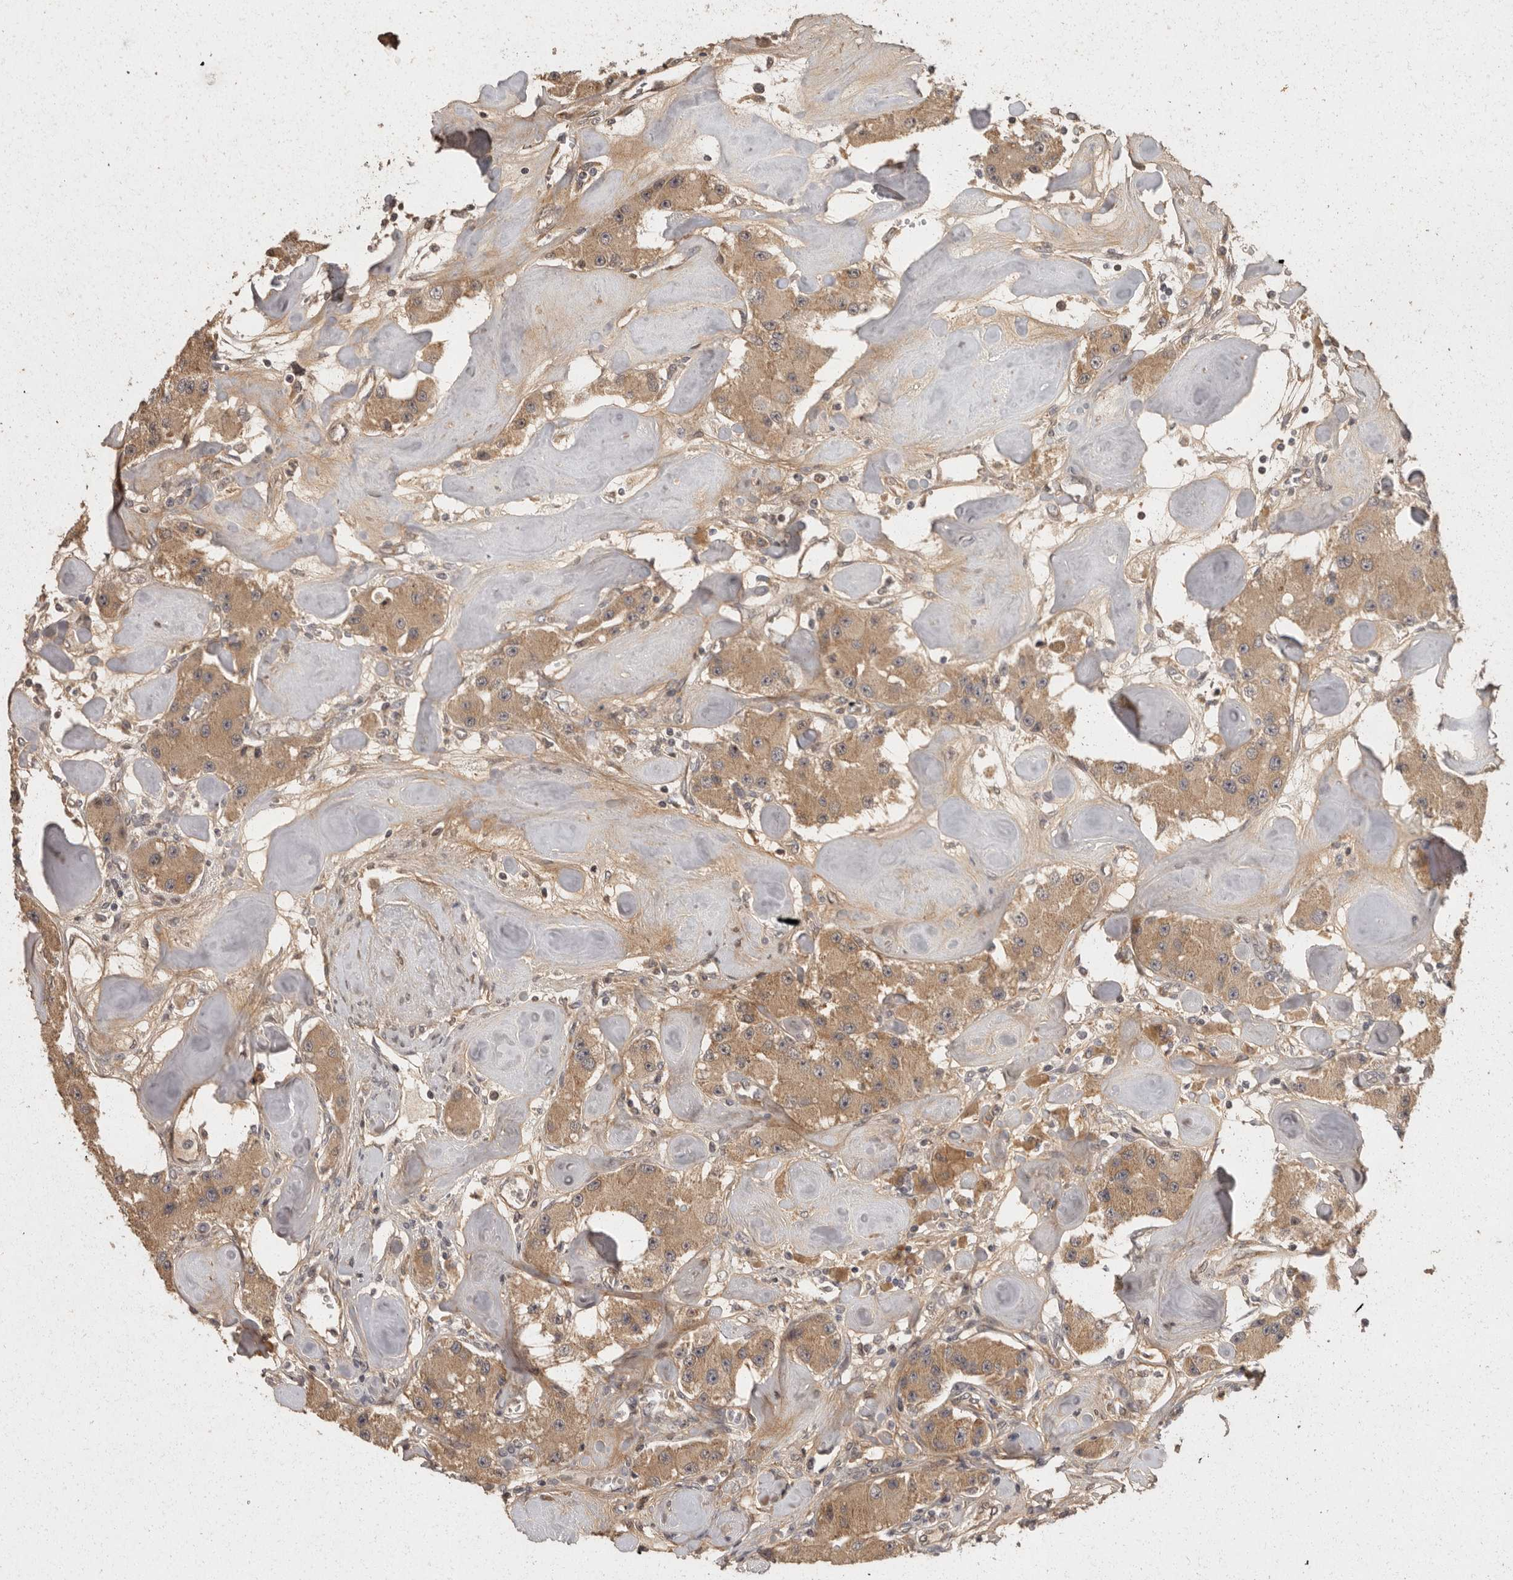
{"staining": {"intensity": "moderate", "quantity": ">75%", "location": "cytoplasmic/membranous"}, "tissue": "carcinoid", "cell_type": "Tumor cells", "image_type": "cancer", "snomed": [{"axis": "morphology", "description": "Carcinoid, malignant, NOS"}, {"axis": "topography", "description": "Pancreas"}], "caption": "Moderate cytoplasmic/membranous staining is identified in approximately >75% of tumor cells in malignant carcinoid.", "gene": "BAIAP2", "patient": {"sex": "male", "age": 41}}